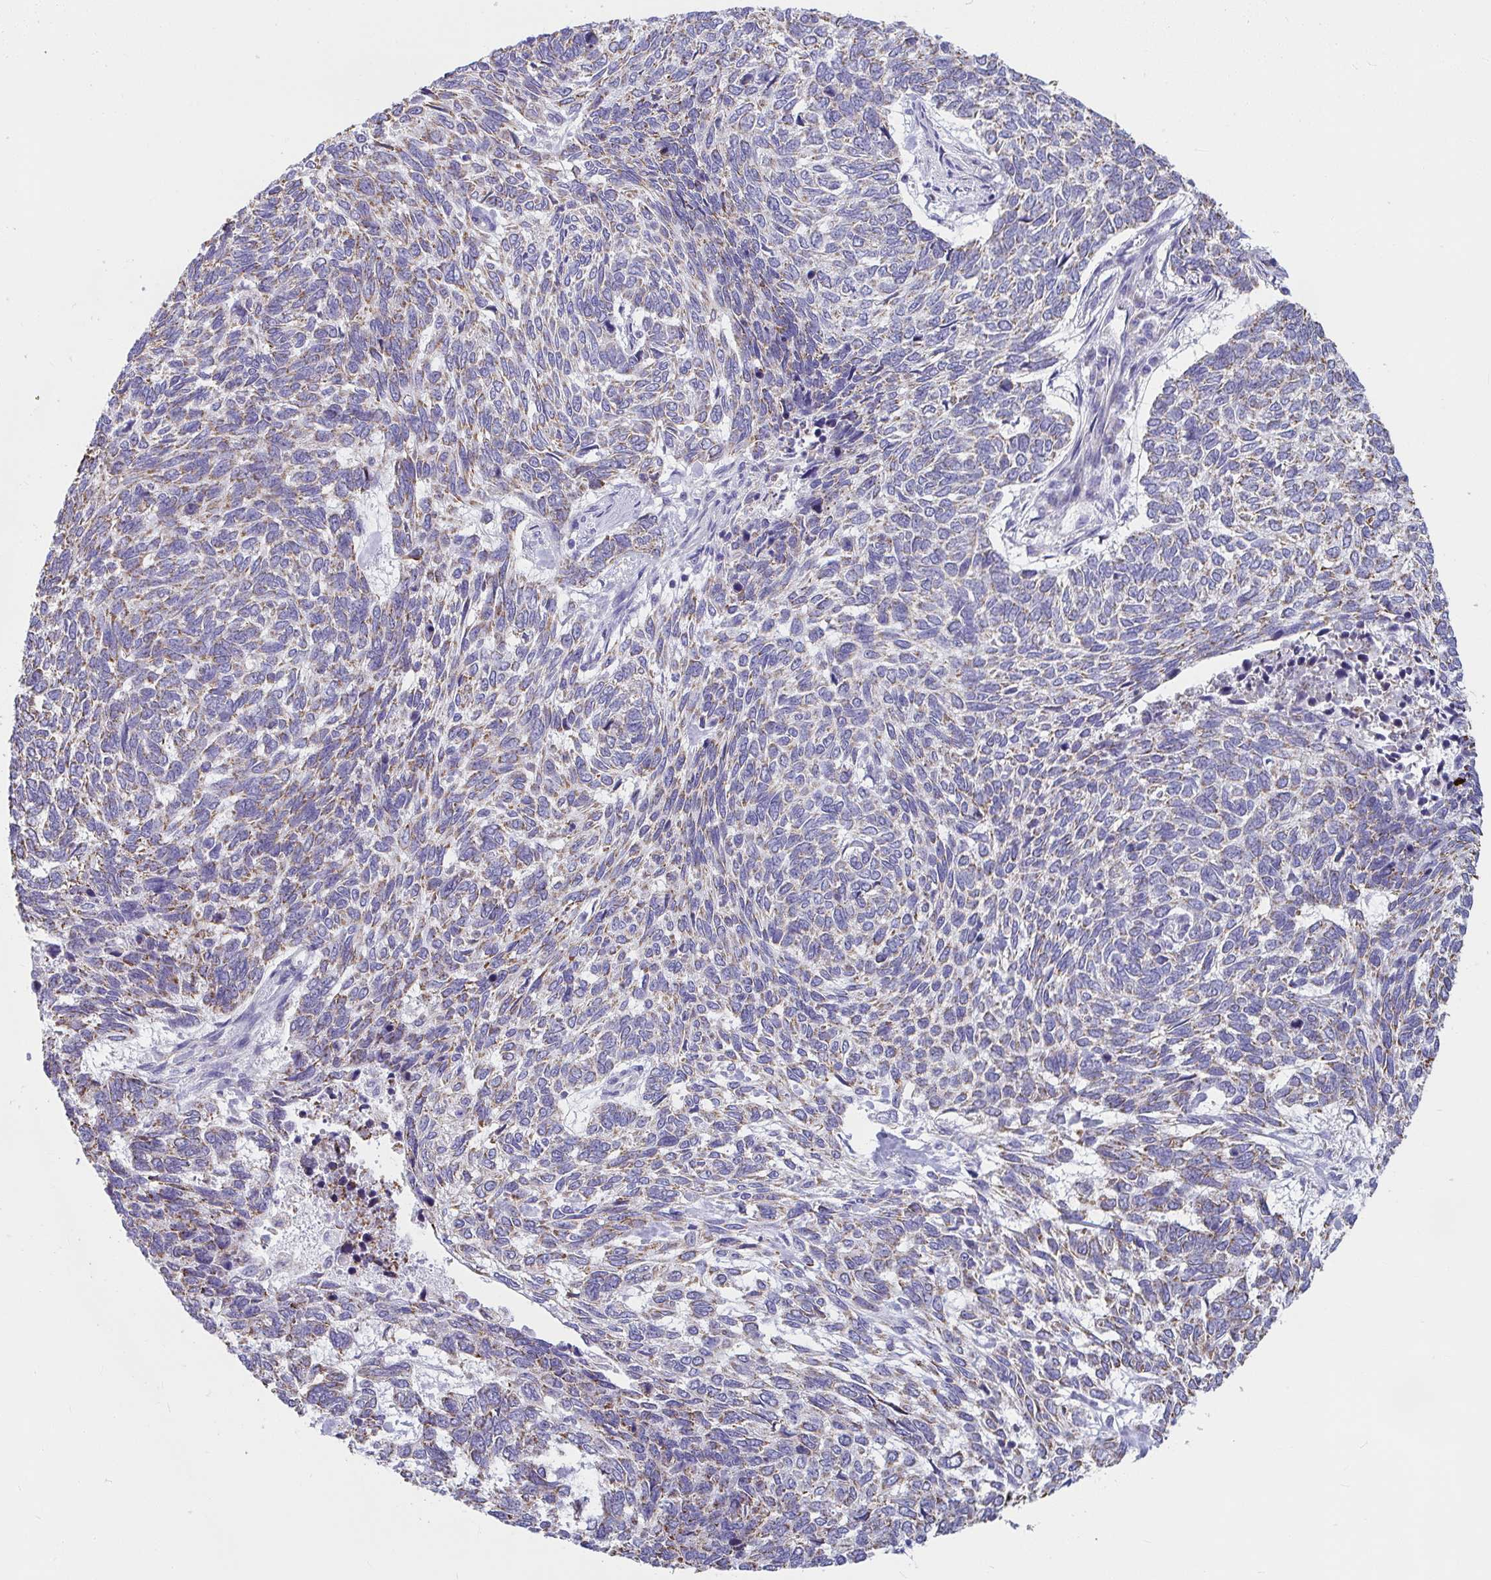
{"staining": {"intensity": "weak", "quantity": "25%-75%", "location": "cytoplasmic/membranous"}, "tissue": "skin cancer", "cell_type": "Tumor cells", "image_type": "cancer", "snomed": [{"axis": "morphology", "description": "Basal cell carcinoma"}, {"axis": "topography", "description": "Skin"}], "caption": "Skin cancer stained for a protein exhibits weak cytoplasmic/membranous positivity in tumor cells.", "gene": "SLC6A1", "patient": {"sex": "female", "age": 65}}